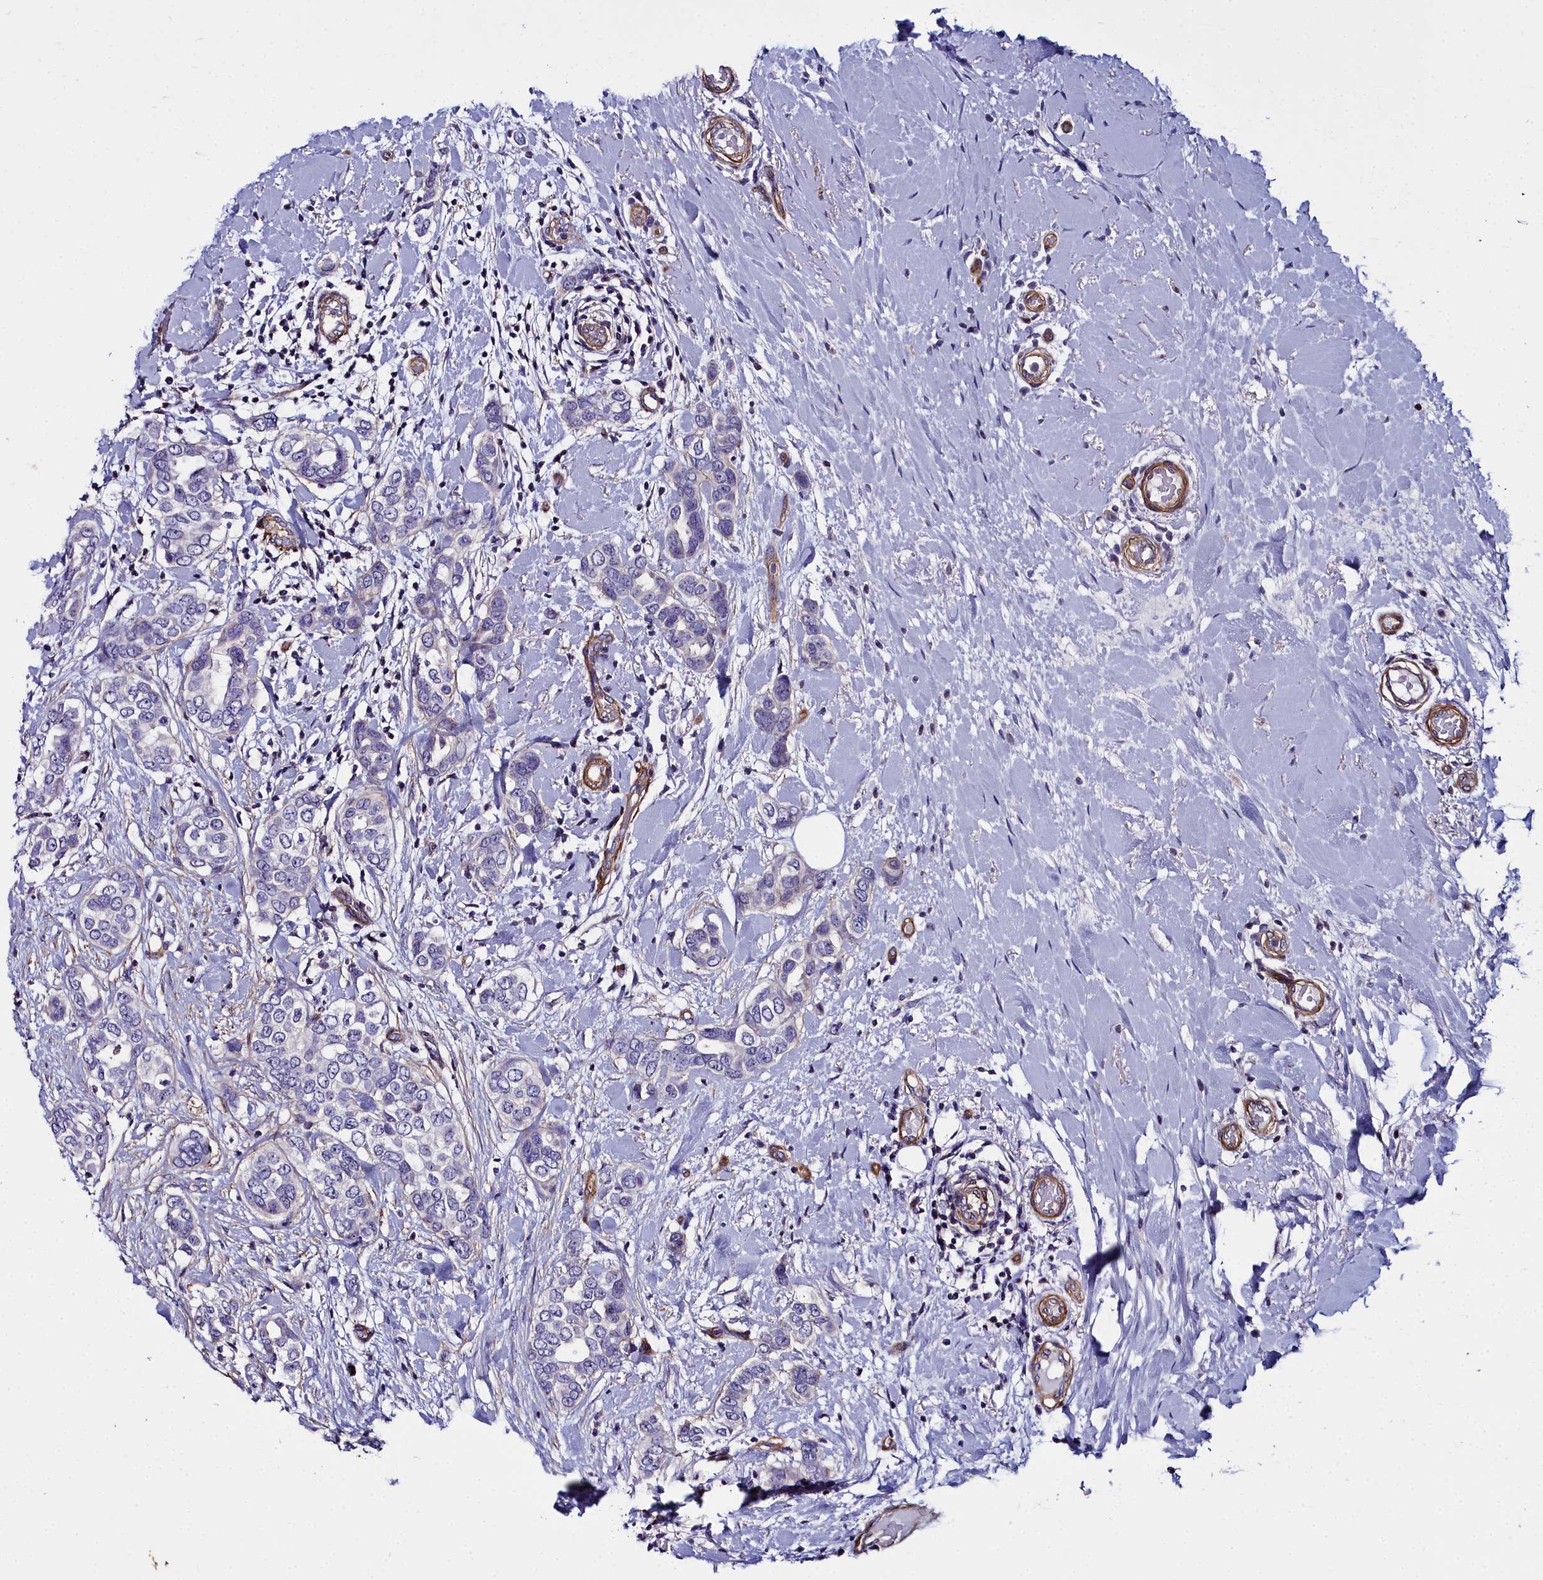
{"staining": {"intensity": "negative", "quantity": "none", "location": "none"}, "tissue": "breast cancer", "cell_type": "Tumor cells", "image_type": "cancer", "snomed": [{"axis": "morphology", "description": "Lobular carcinoma"}, {"axis": "topography", "description": "Breast"}], "caption": "Immunohistochemistry of breast lobular carcinoma displays no expression in tumor cells.", "gene": "FADS3", "patient": {"sex": "female", "age": 51}}